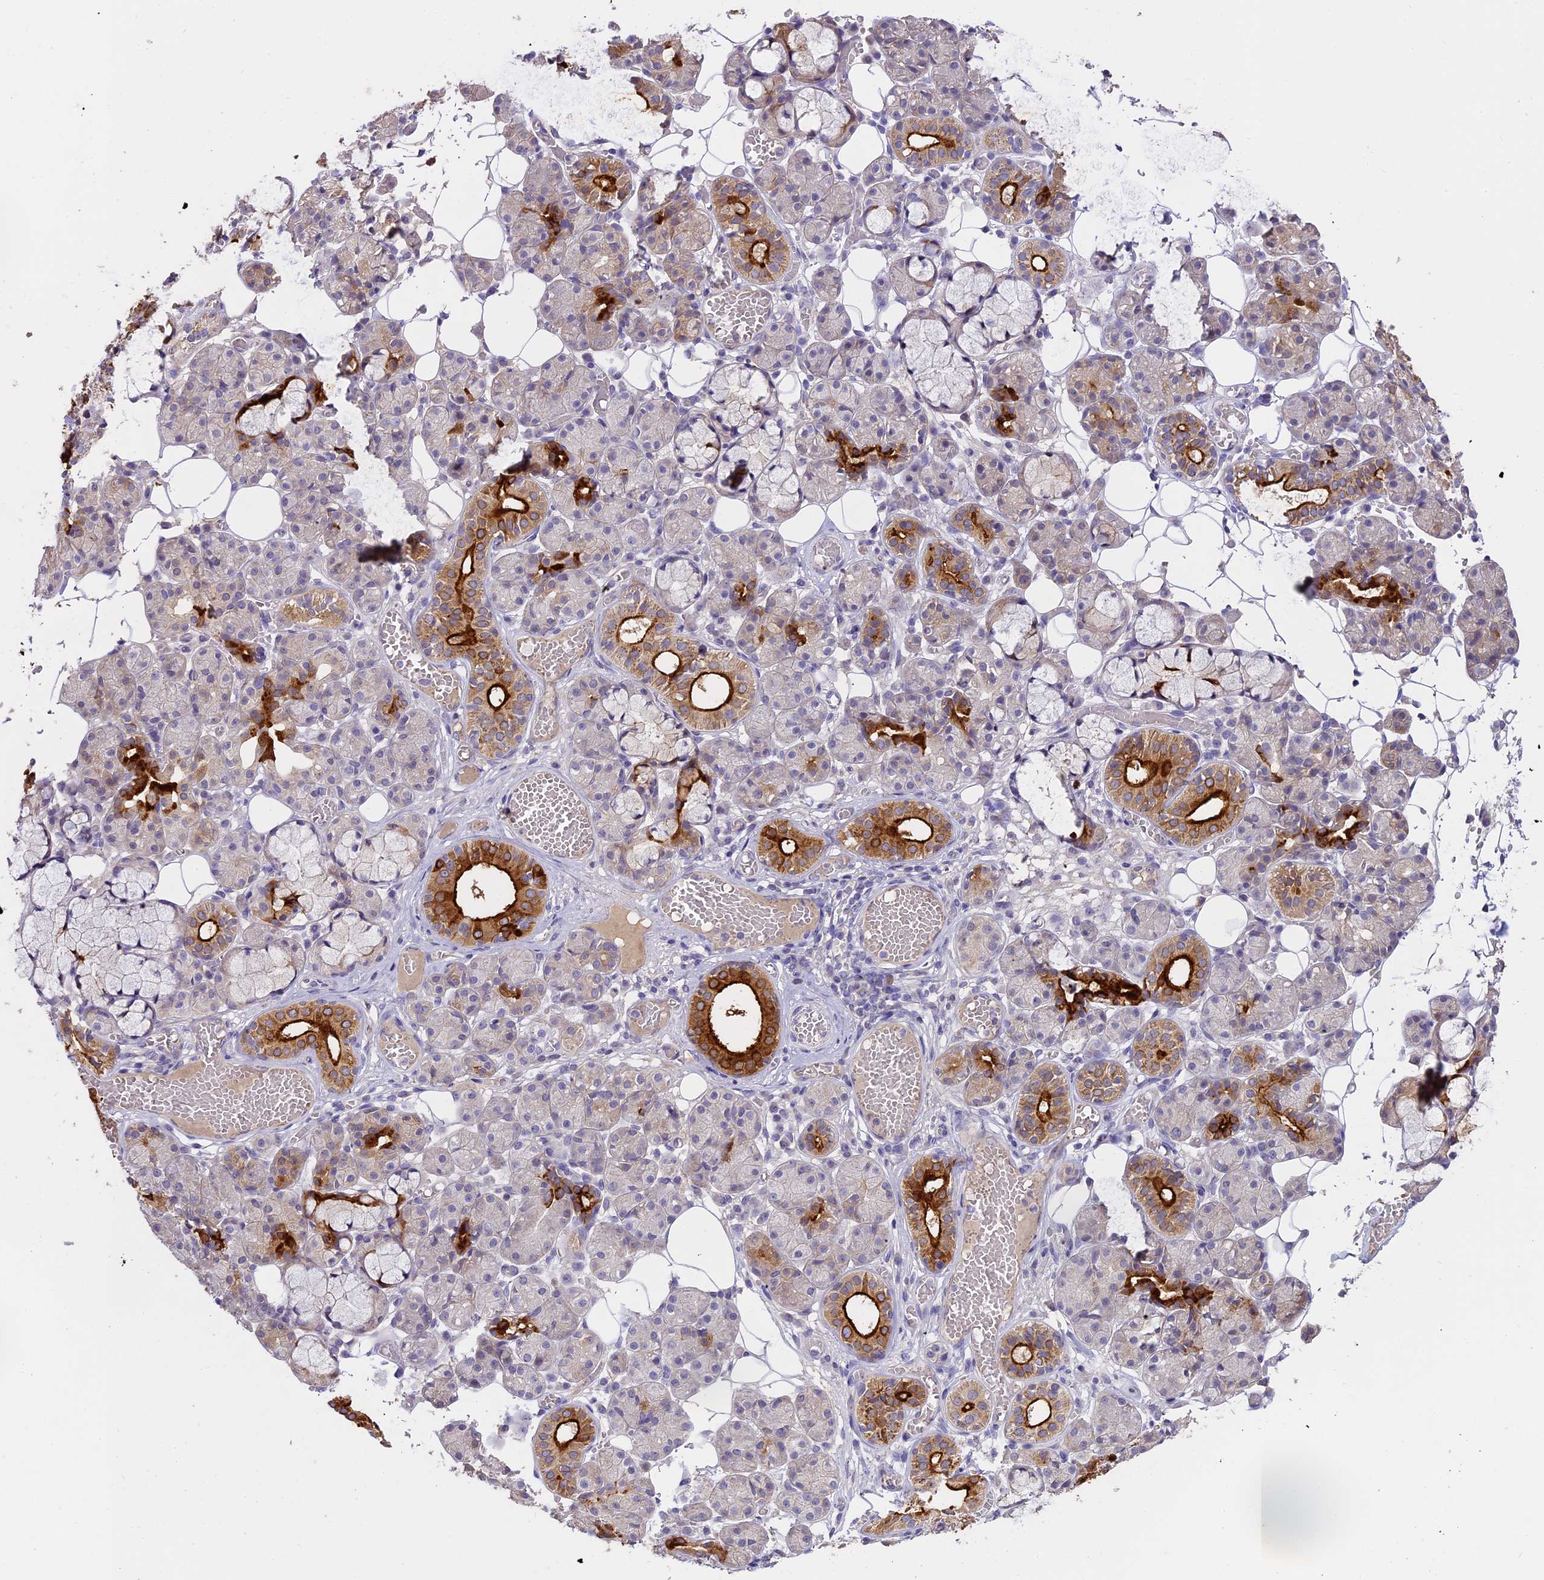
{"staining": {"intensity": "strong", "quantity": "<25%", "location": "cytoplasmic/membranous"}, "tissue": "salivary gland", "cell_type": "Glandular cells", "image_type": "normal", "snomed": [{"axis": "morphology", "description": "Normal tissue, NOS"}, {"axis": "topography", "description": "Salivary gland"}], "caption": "Immunohistochemical staining of unremarkable human salivary gland exhibits <25% levels of strong cytoplasmic/membranous protein staining in about <25% of glandular cells.", "gene": "WFDC2", "patient": {"sex": "male", "age": 63}}